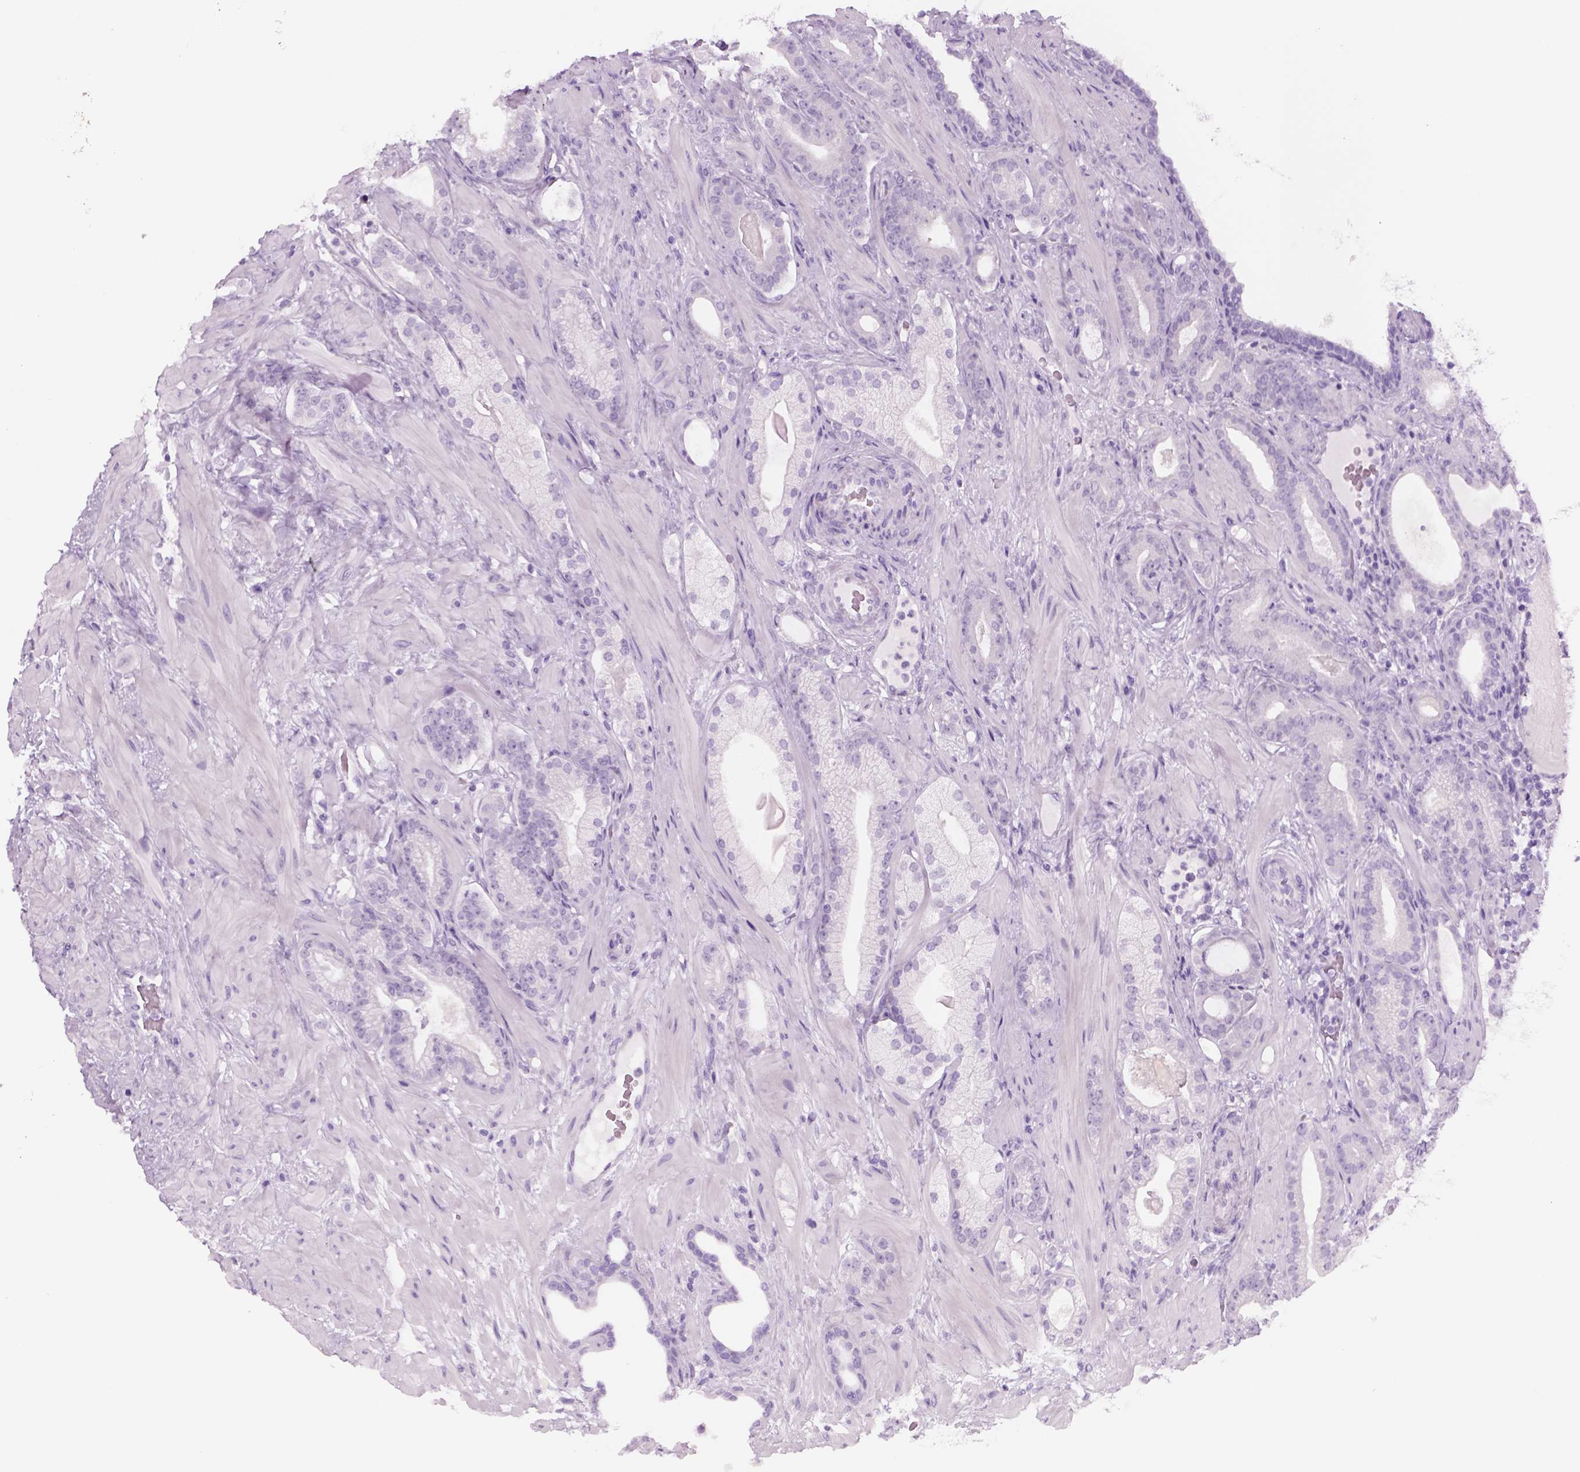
{"staining": {"intensity": "negative", "quantity": "none", "location": "none"}, "tissue": "prostate cancer", "cell_type": "Tumor cells", "image_type": "cancer", "snomed": [{"axis": "morphology", "description": "Adenocarcinoma, Low grade"}, {"axis": "topography", "description": "Prostate"}], "caption": "Adenocarcinoma (low-grade) (prostate) was stained to show a protein in brown. There is no significant expression in tumor cells. (DAB IHC with hematoxylin counter stain).", "gene": "KRTAP11-1", "patient": {"sex": "male", "age": 57}}